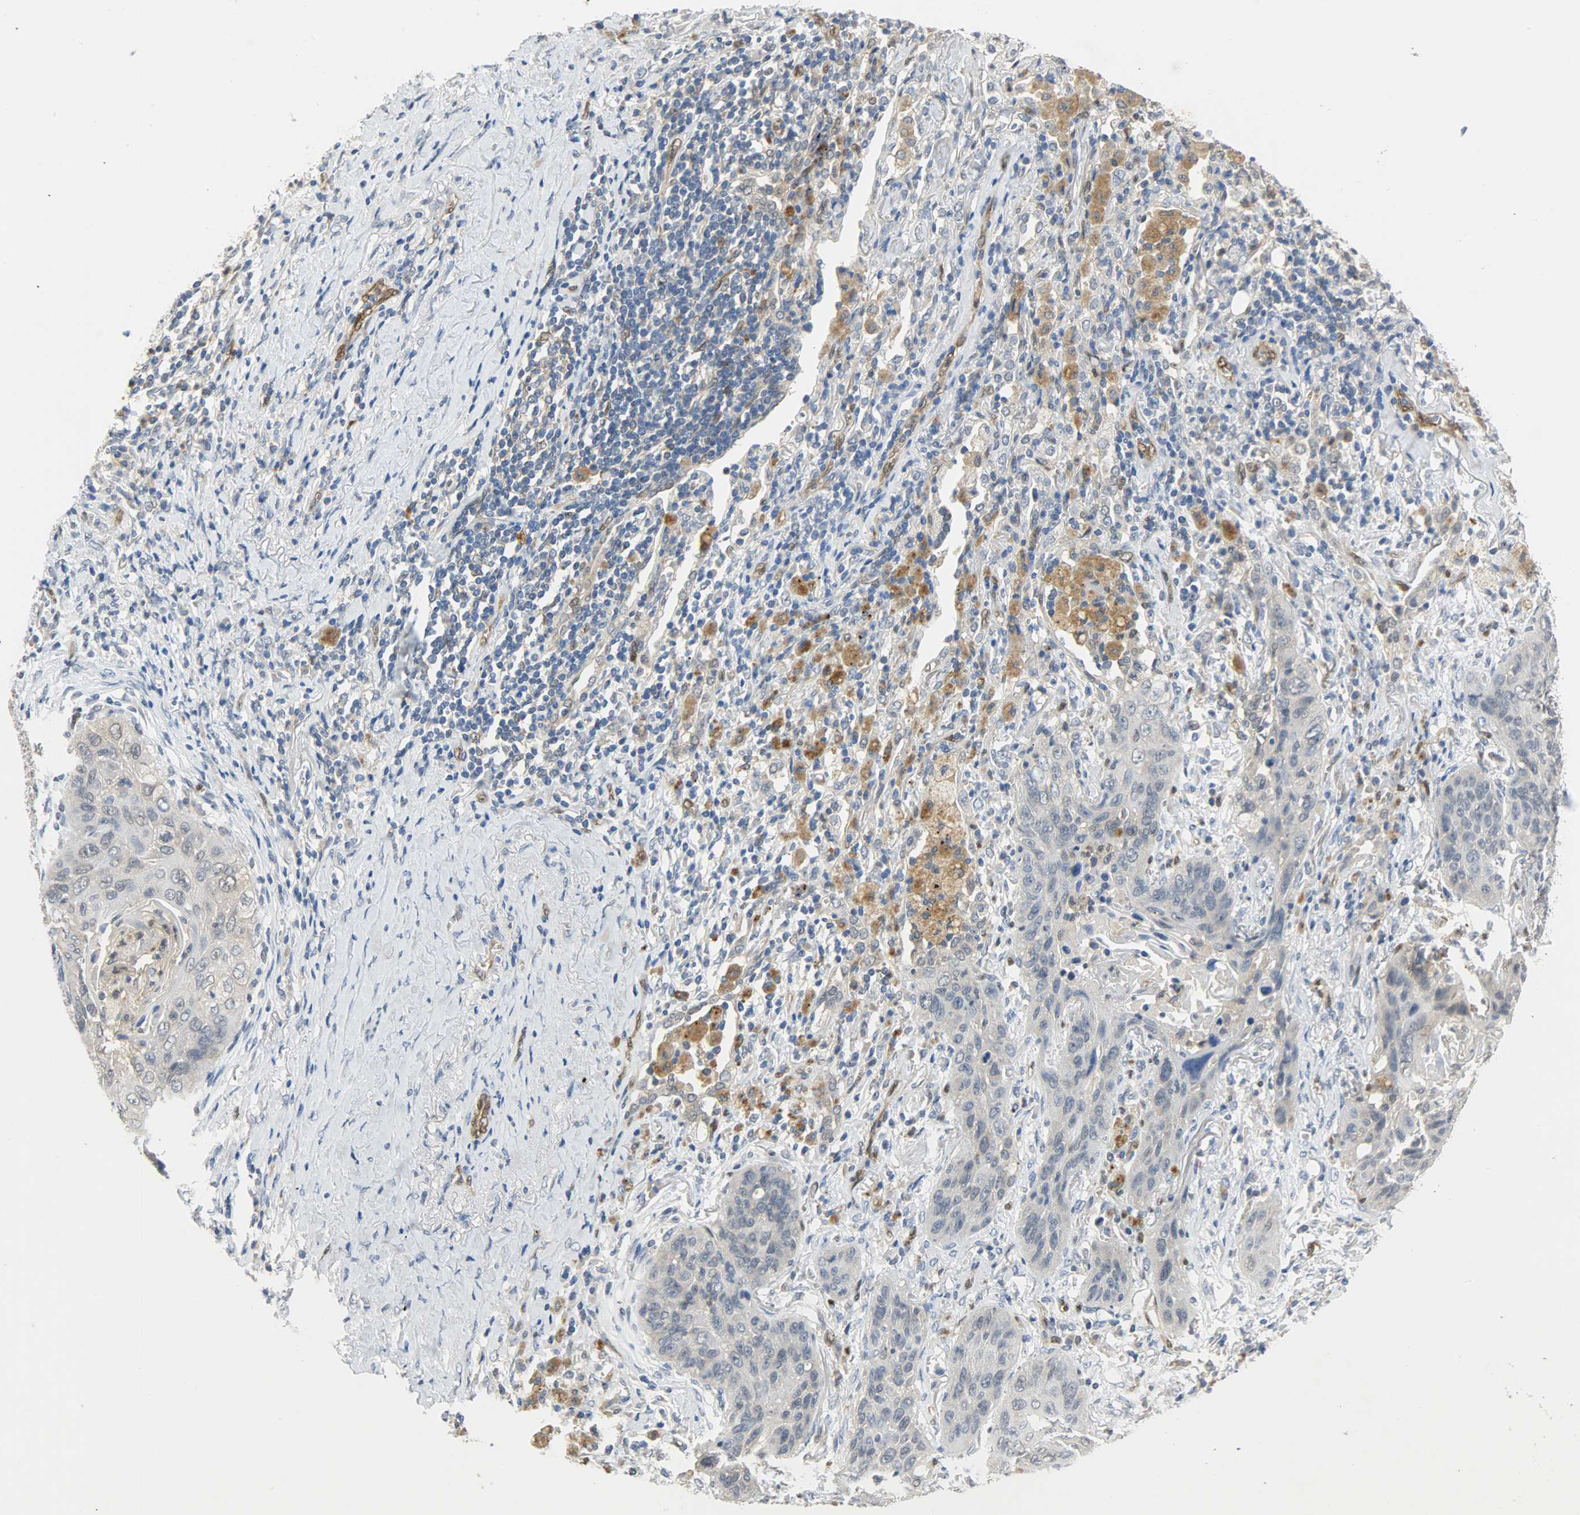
{"staining": {"intensity": "negative", "quantity": "none", "location": "none"}, "tissue": "lung cancer", "cell_type": "Tumor cells", "image_type": "cancer", "snomed": [{"axis": "morphology", "description": "Squamous cell carcinoma, NOS"}, {"axis": "topography", "description": "Lung"}], "caption": "Protein analysis of lung cancer (squamous cell carcinoma) shows no significant positivity in tumor cells.", "gene": "FKBP1A", "patient": {"sex": "female", "age": 67}}